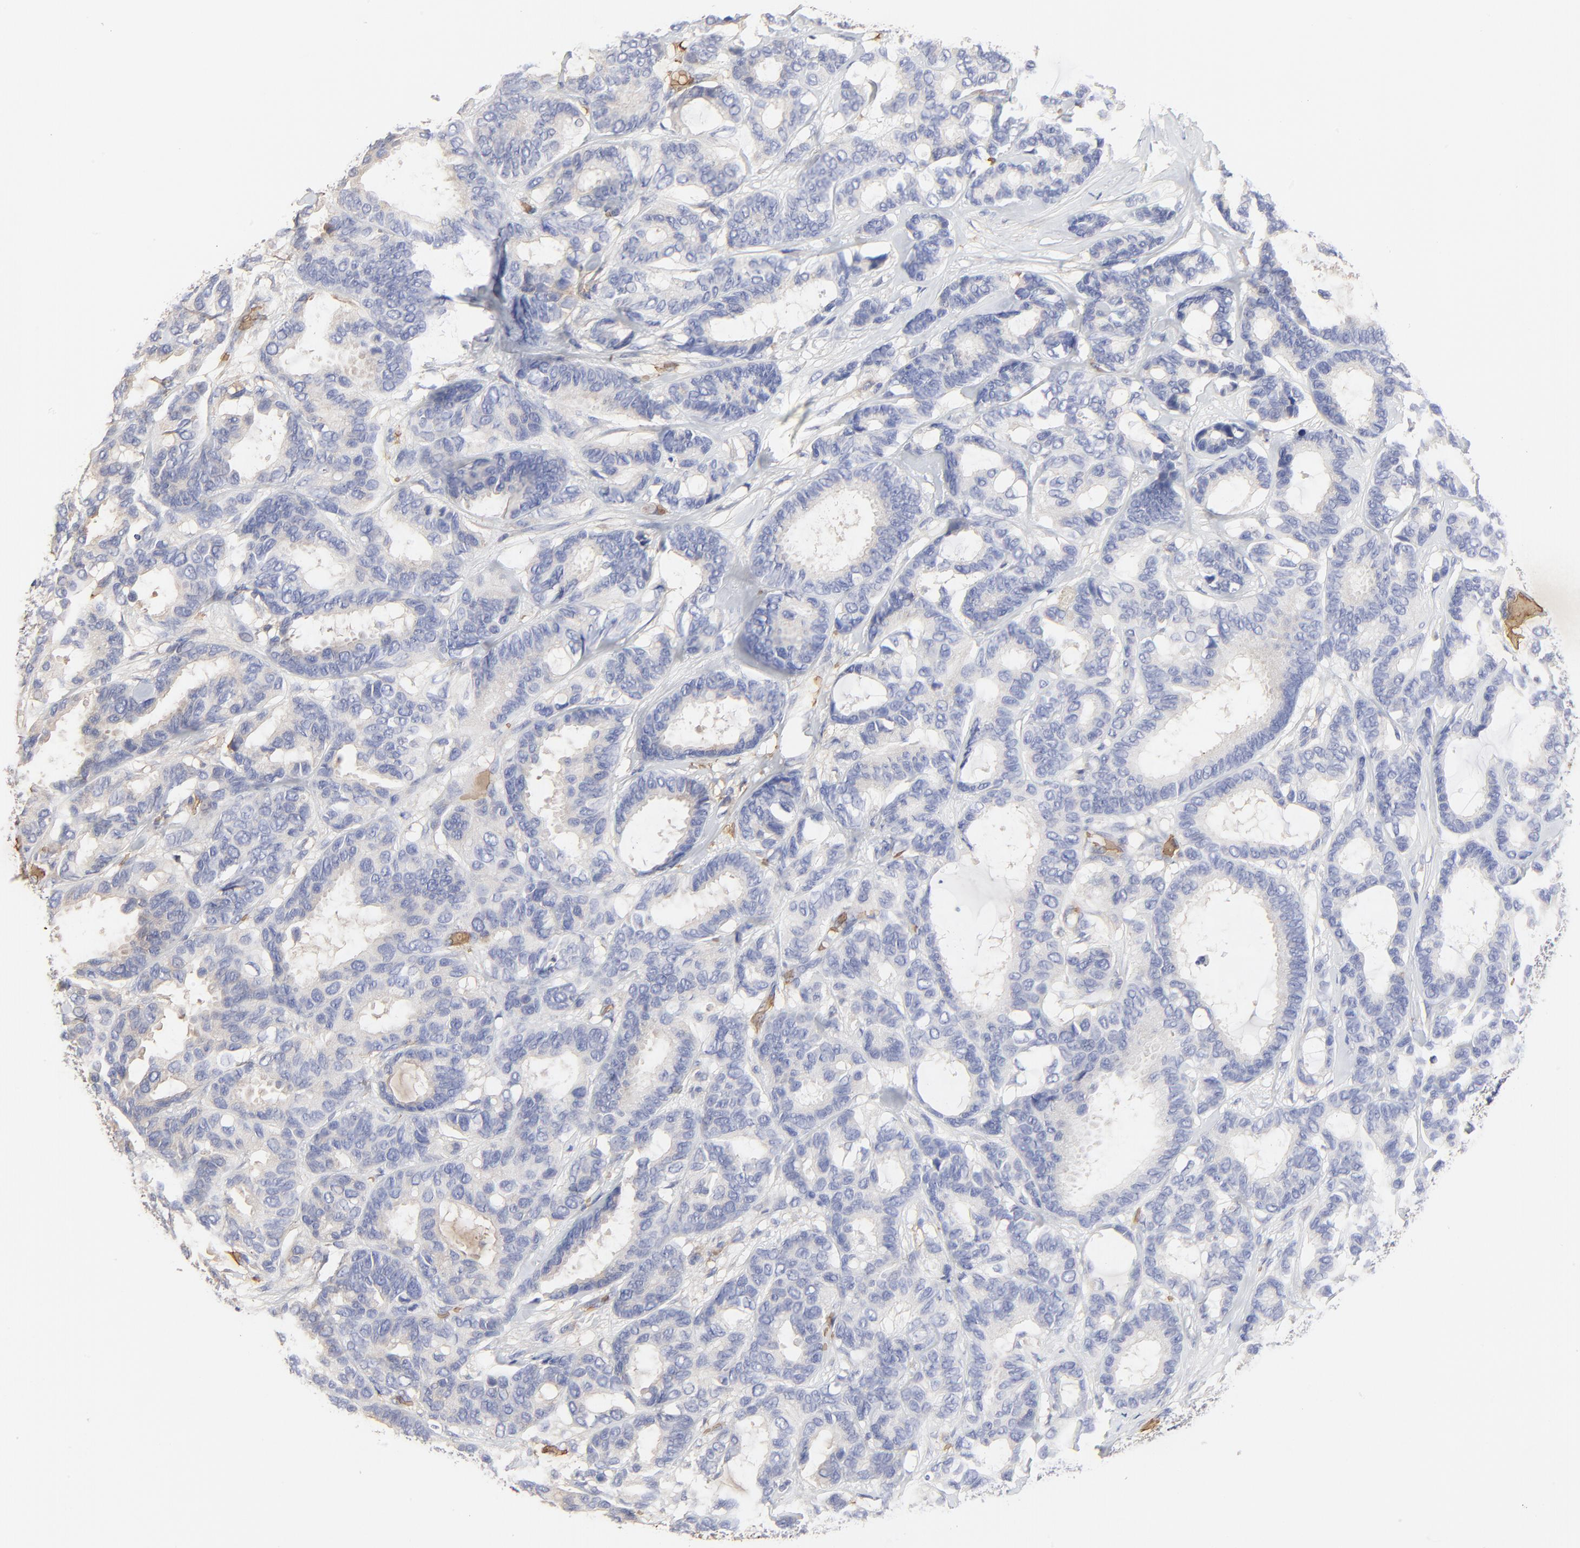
{"staining": {"intensity": "negative", "quantity": "none", "location": "none"}, "tissue": "breast cancer", "cell_type": "Tumor cells", "image_type": "cancer", "snomed": [{"axis": "morphology", "description": "Duct carcinoma"}, {"axis": "topography", "description": "Breast"}], "caption": "Tumor cells are negative for protein expression in human breast cancer (intraductal carcinoma).", "gene": "PAG1", "patient": {"sex": "female", "age": 87}}